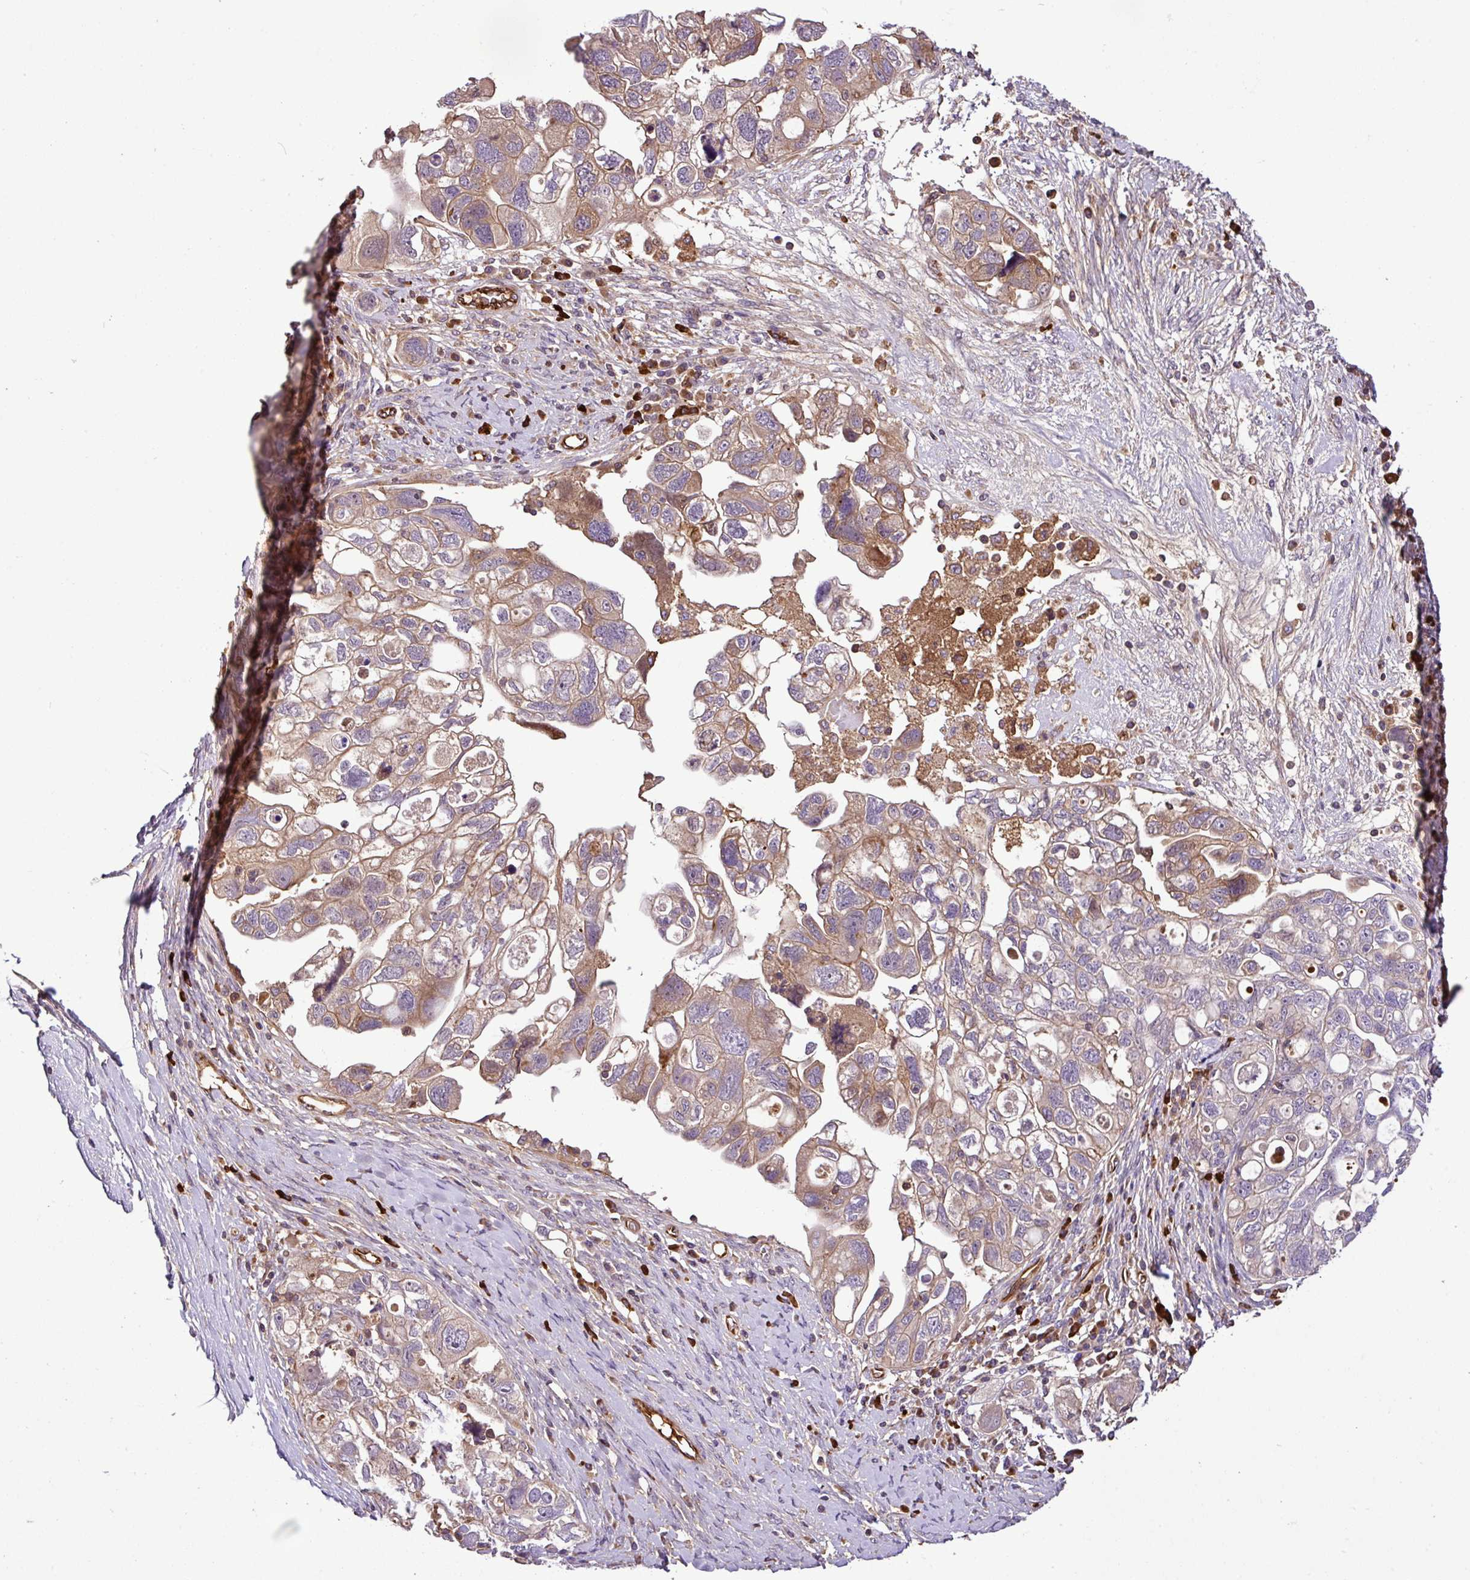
{"staining": {"intensity": "moderate", "quantity": "25%-75%", "location": "cytoplasmic/membranous"}, "tissue": "ovarian cancer", "cell_type": "Tumor cells", "image_type": "cancer", "snomed": [{"axis": "morphology", "description": "Carcinoma, NOS"}, {"axis": "morphology", "description": "Cystadenocarcinoma, serous, NOS"}, {"axis": "topography", "description": "Ovary"}], "caption": "Tumor cells show medium levels of moderate cytoplasmic/membranous expression in about 25%-75% of cells in ovarian serous cystadenocarcinoma. The staining was performed using DAB to visualize the protein expression in brown, while the nuclei were stained in blue with hematoxylin (Magnification: 20x).", "gene": "ZNF266", "patient": {"sex": "female", "age": 69}}